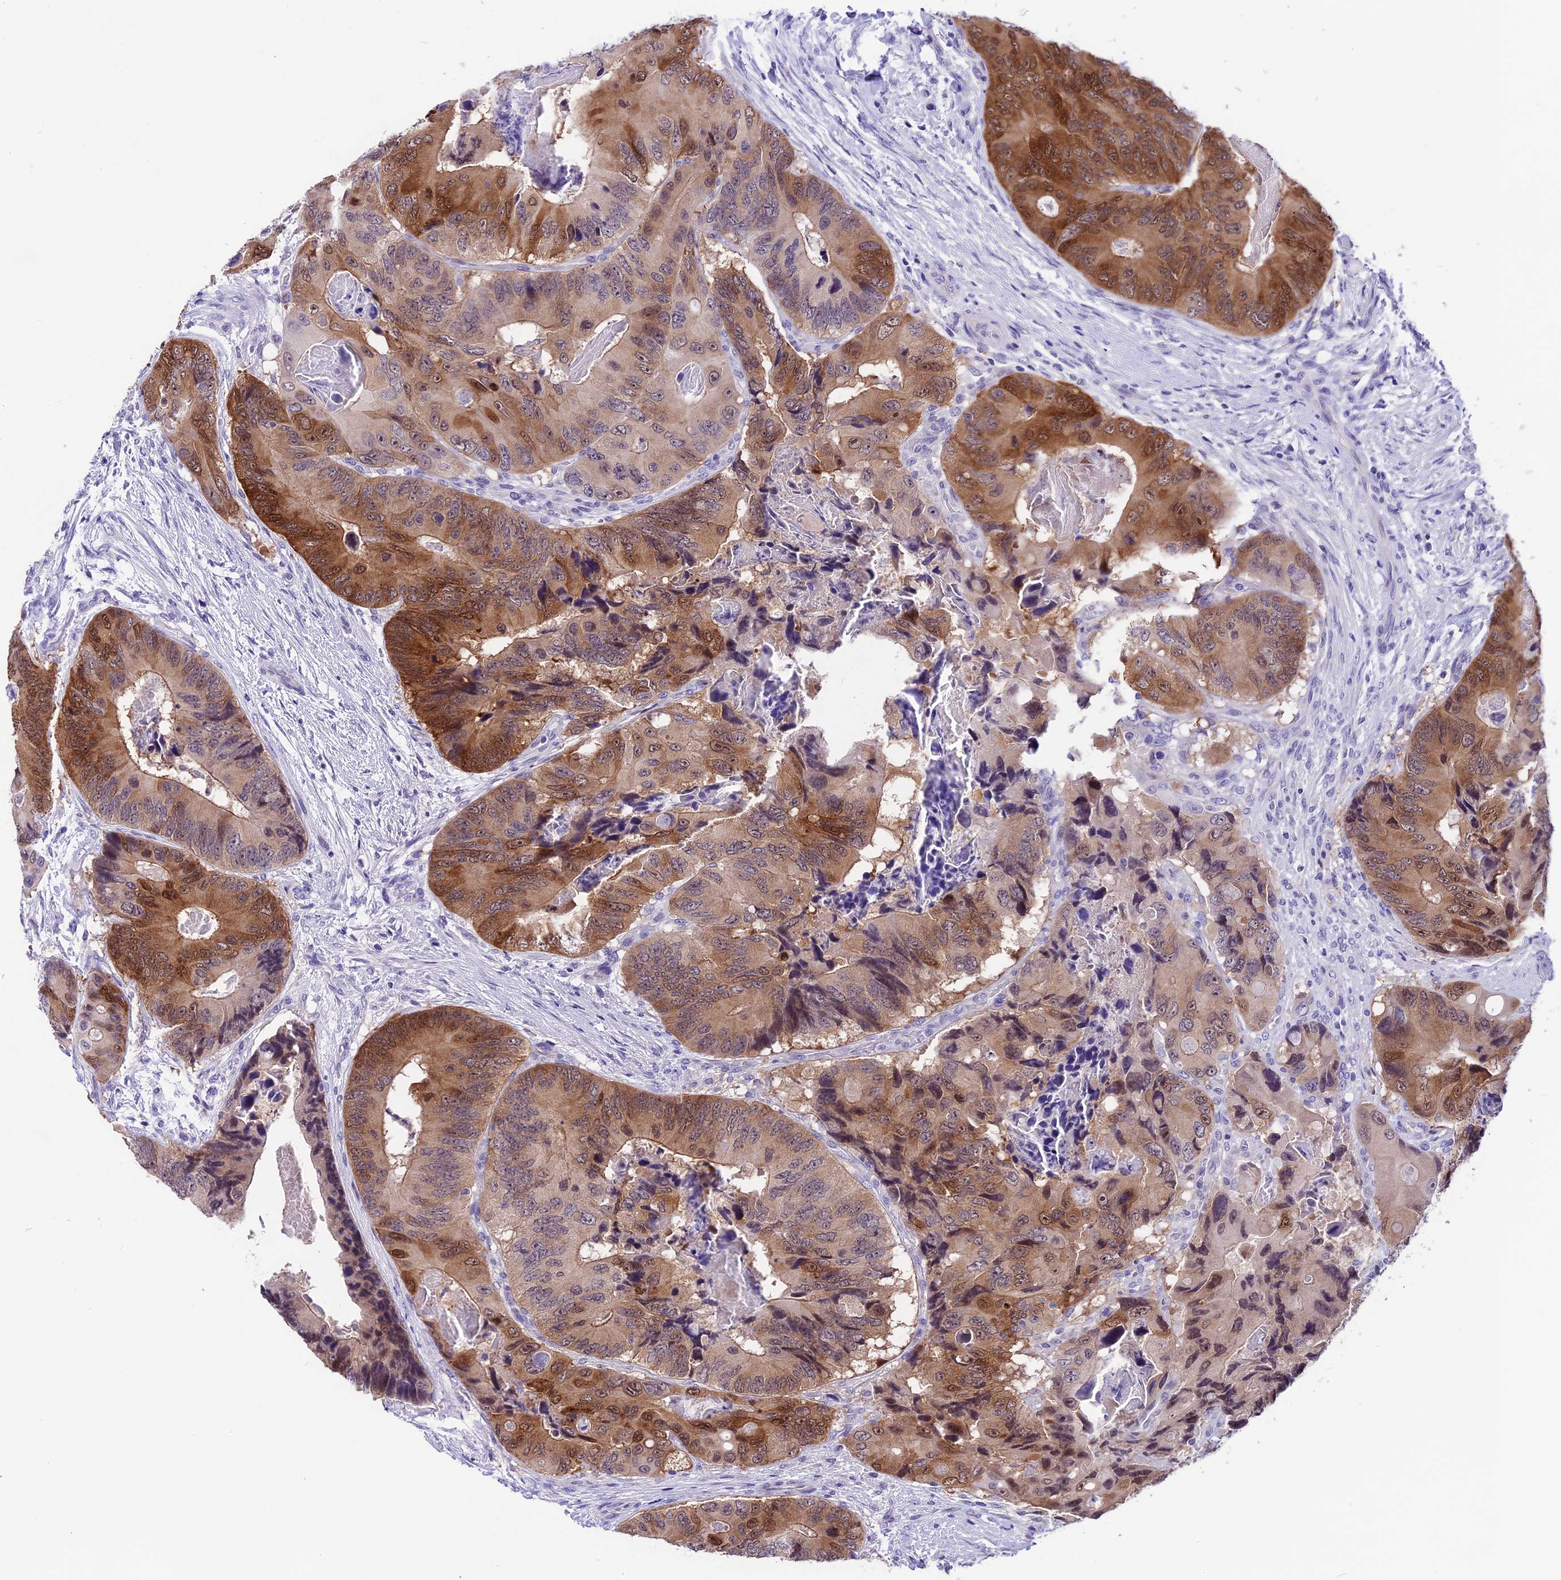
{"staining": {"intensity": "moderate", "quantity": "25%-75%", "location": "cytoplasmic/membranous,nuclear"}, "tissue": "colorectal cancer", "cell_type": "Tumor cells", "image_type": "cancer", "snomed": [{"axis": "morphology", "description": "Adenocarcinoma, NOS"}, {"axis": "topography", "description": "Colon"}], "caption": "Adenocarcinoma (colorectal) tissue displays moderate cytoplasmic/membranous and nuclear positivity in approximately 25%-75% of tumor cells (IHC, brightfield microscopy, high magnification).", "gene": "PRR15", "patient": {"sex": "male", "age": 84}}